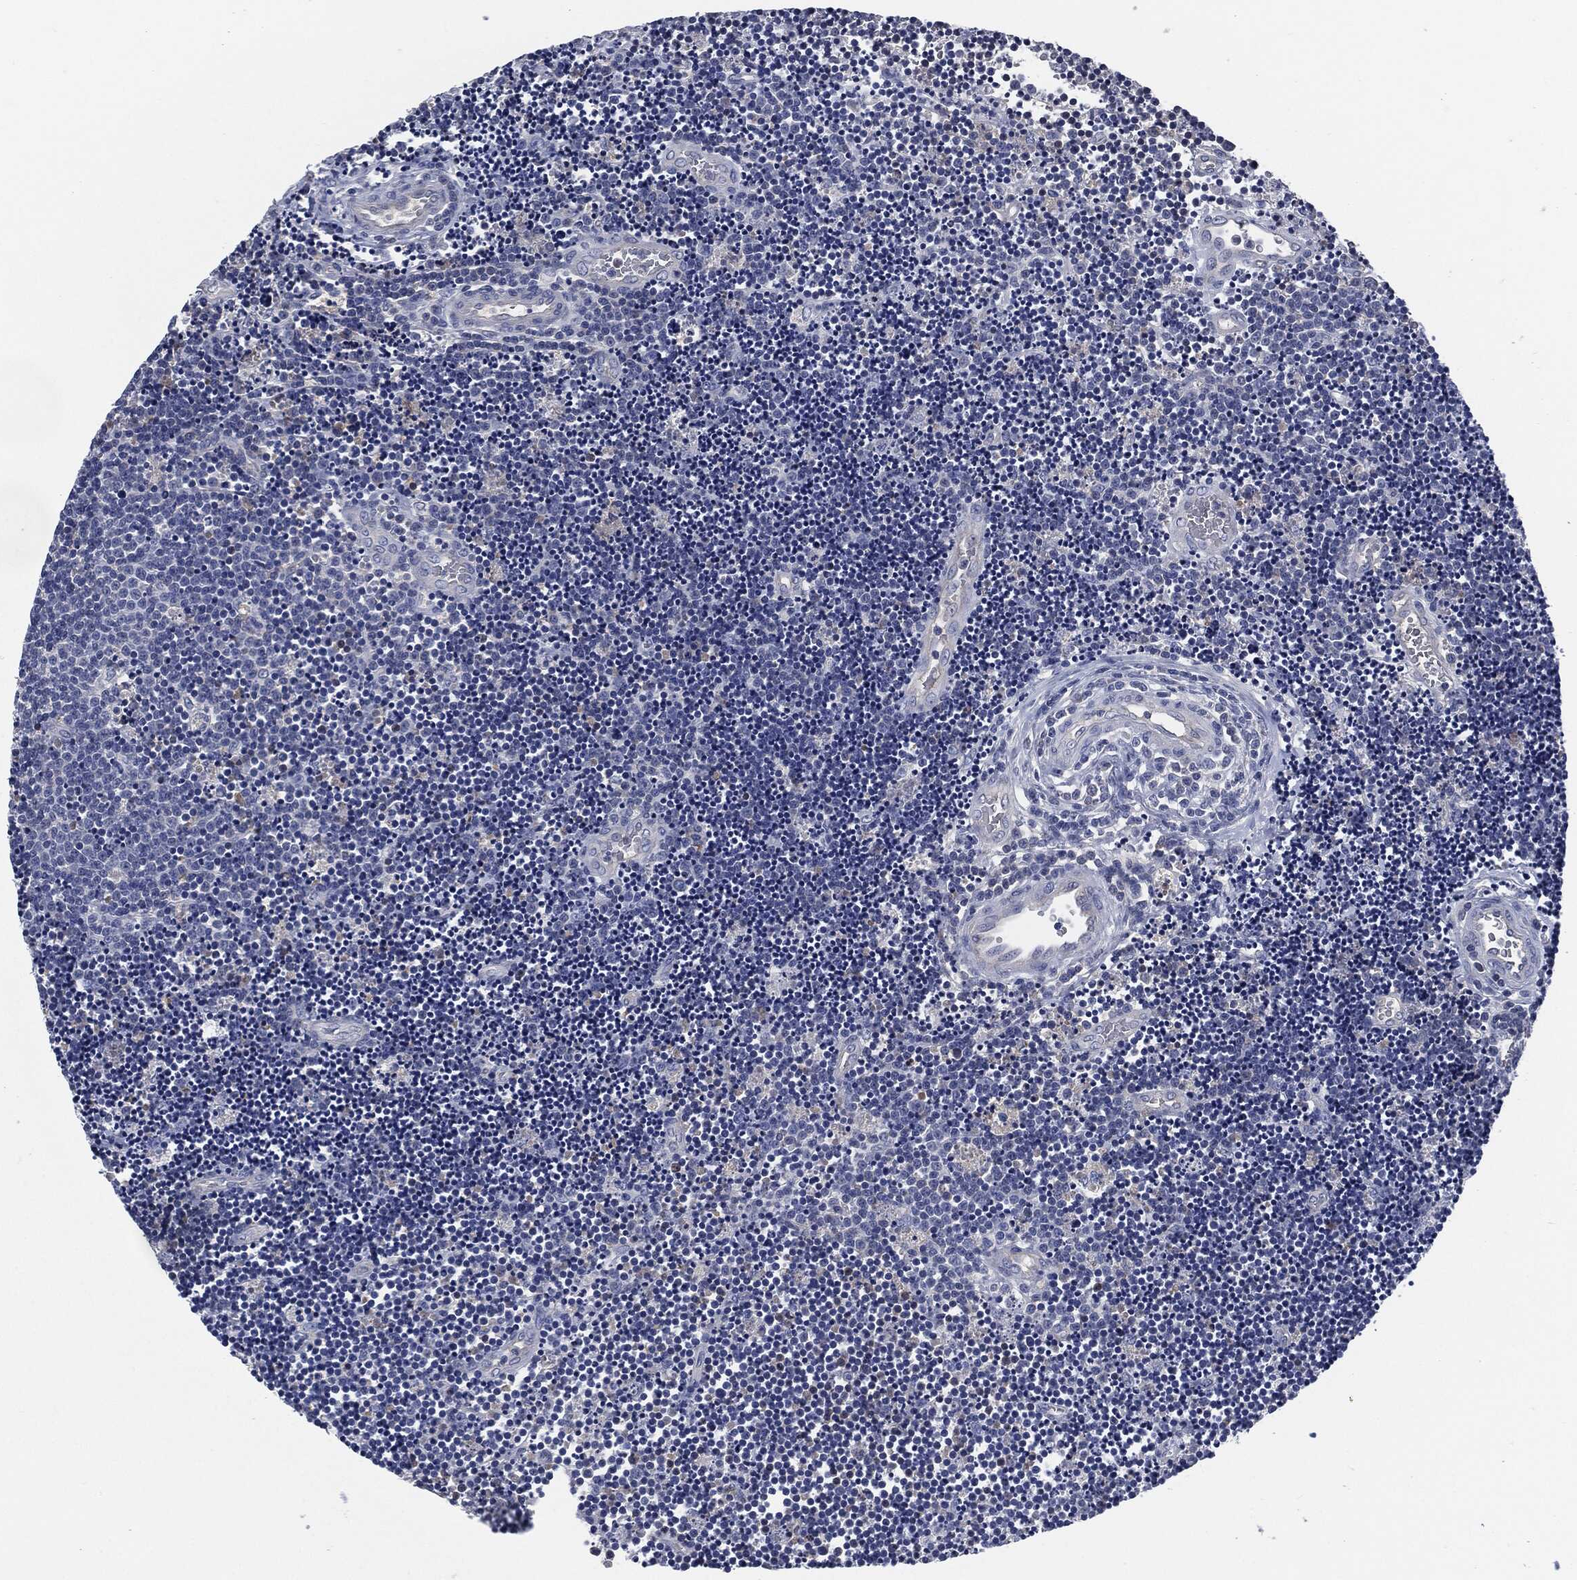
{"staining": {"intensity": "negative", "quantity": "none", "location": "none"}, "tissue": "lymphoma", "cell_type": "Tumor cells", "image_type": "cancer", "snomed": [{"axis": "morphology", "description": "Malignant lymphoma, non-Hodgkin's type, Low grade"}, {"axis": "topography", "description": "Brain"}], "caption": "Image shows no protein expression in tumor cells of lymphoma tissue.", "gene": "CD27", "patient": {"sex": "female", "age": 66}}